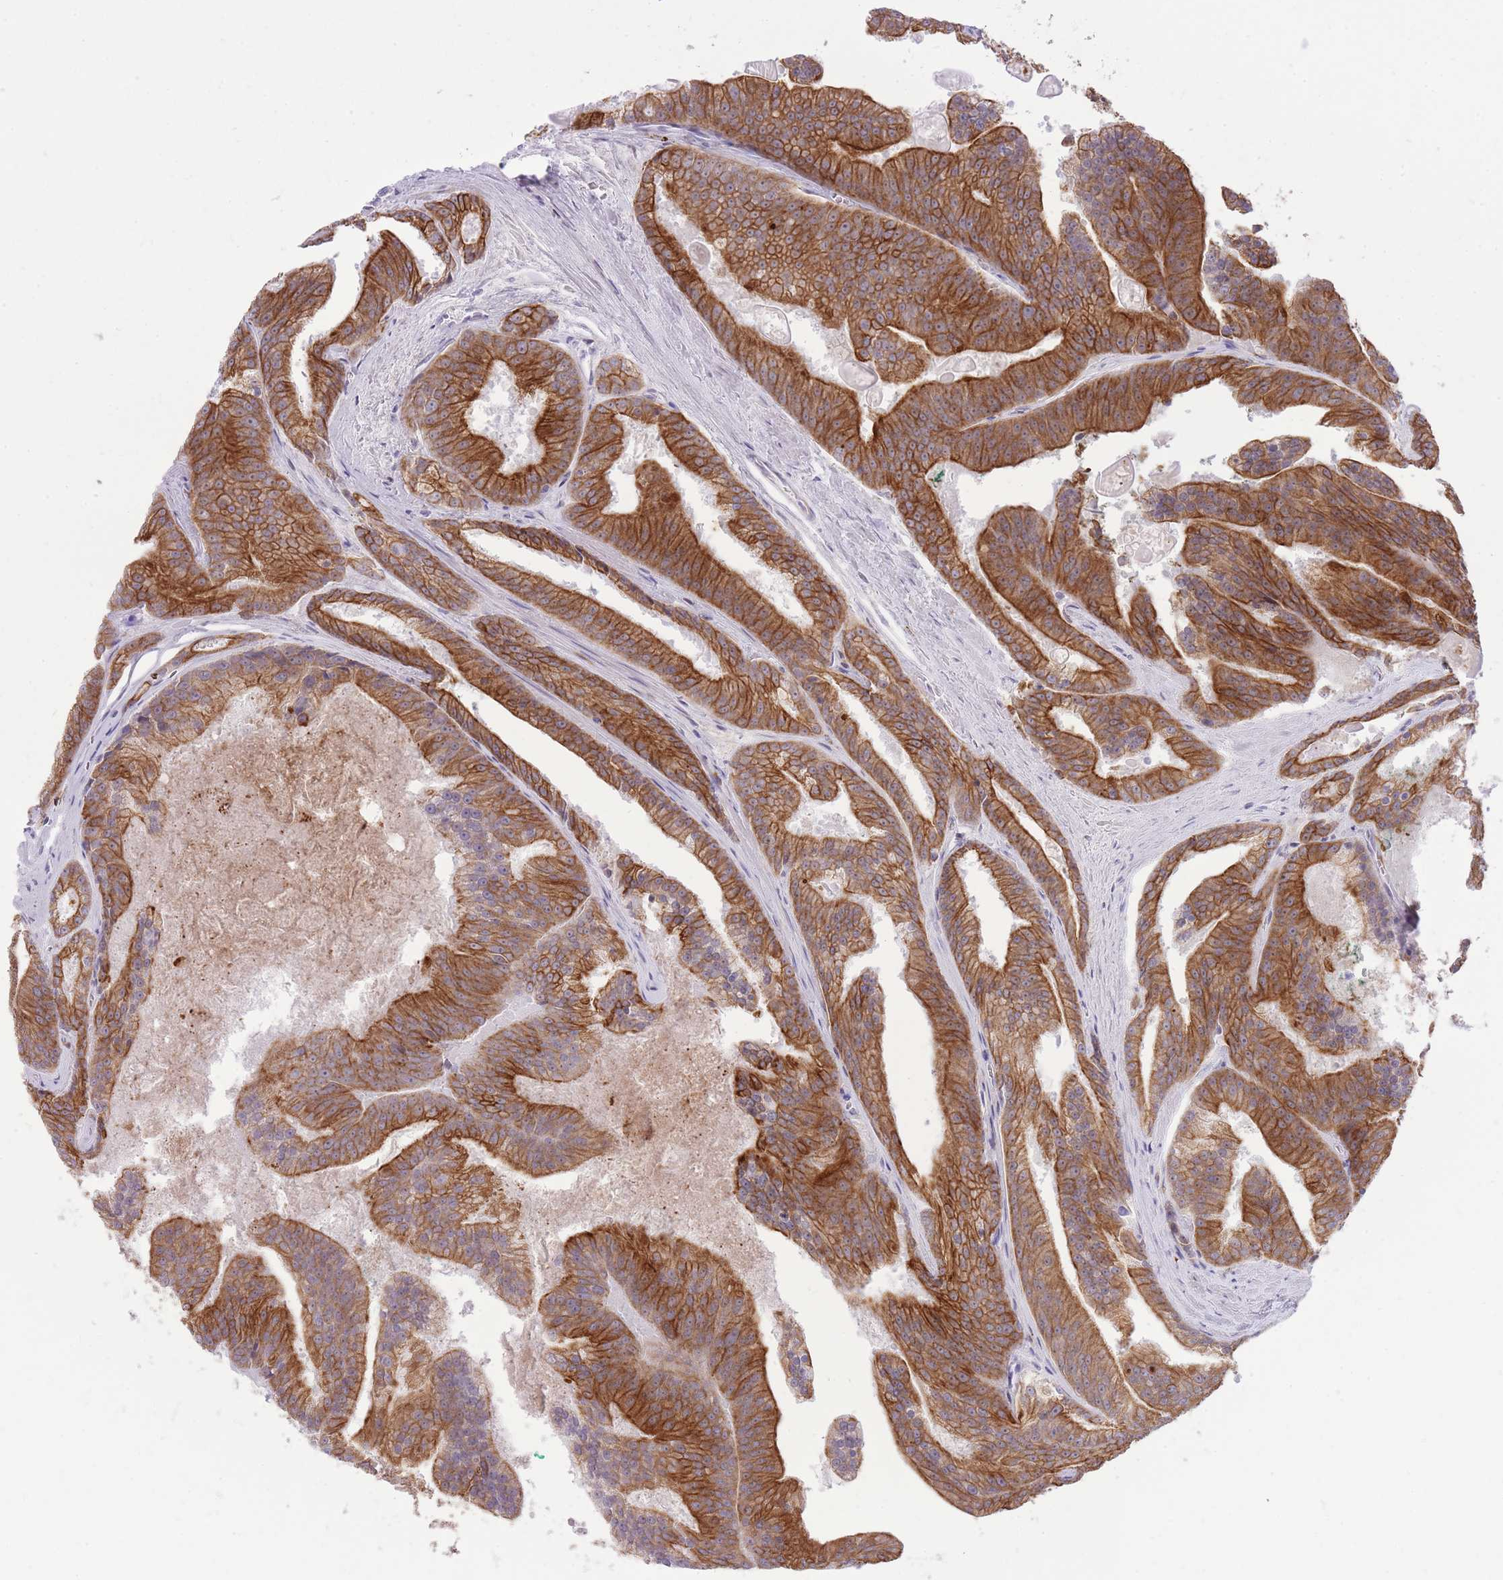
{"staining": {"intensity": "strong", "quantity": ">75%", "location": "cytoplasmic/membranous"}, "tissue": "prostate cancer", "cell_type": "Tumor cells", "image_type": "cancer", "snomed": [{"axis": "morphology", "description": "Adenocarcinoma, High grade"}, {"axis": "topography", "description": "Prostate"}], "caption": "Protein expression analysis of human prostate cancer (adenocarcinoma (high-grade)) reveals strong cytoplasmic/membranous staining in about >75% of tumor cells.", "gene": "MEIS3", "patient": {"sex": "male", "age": 61}}